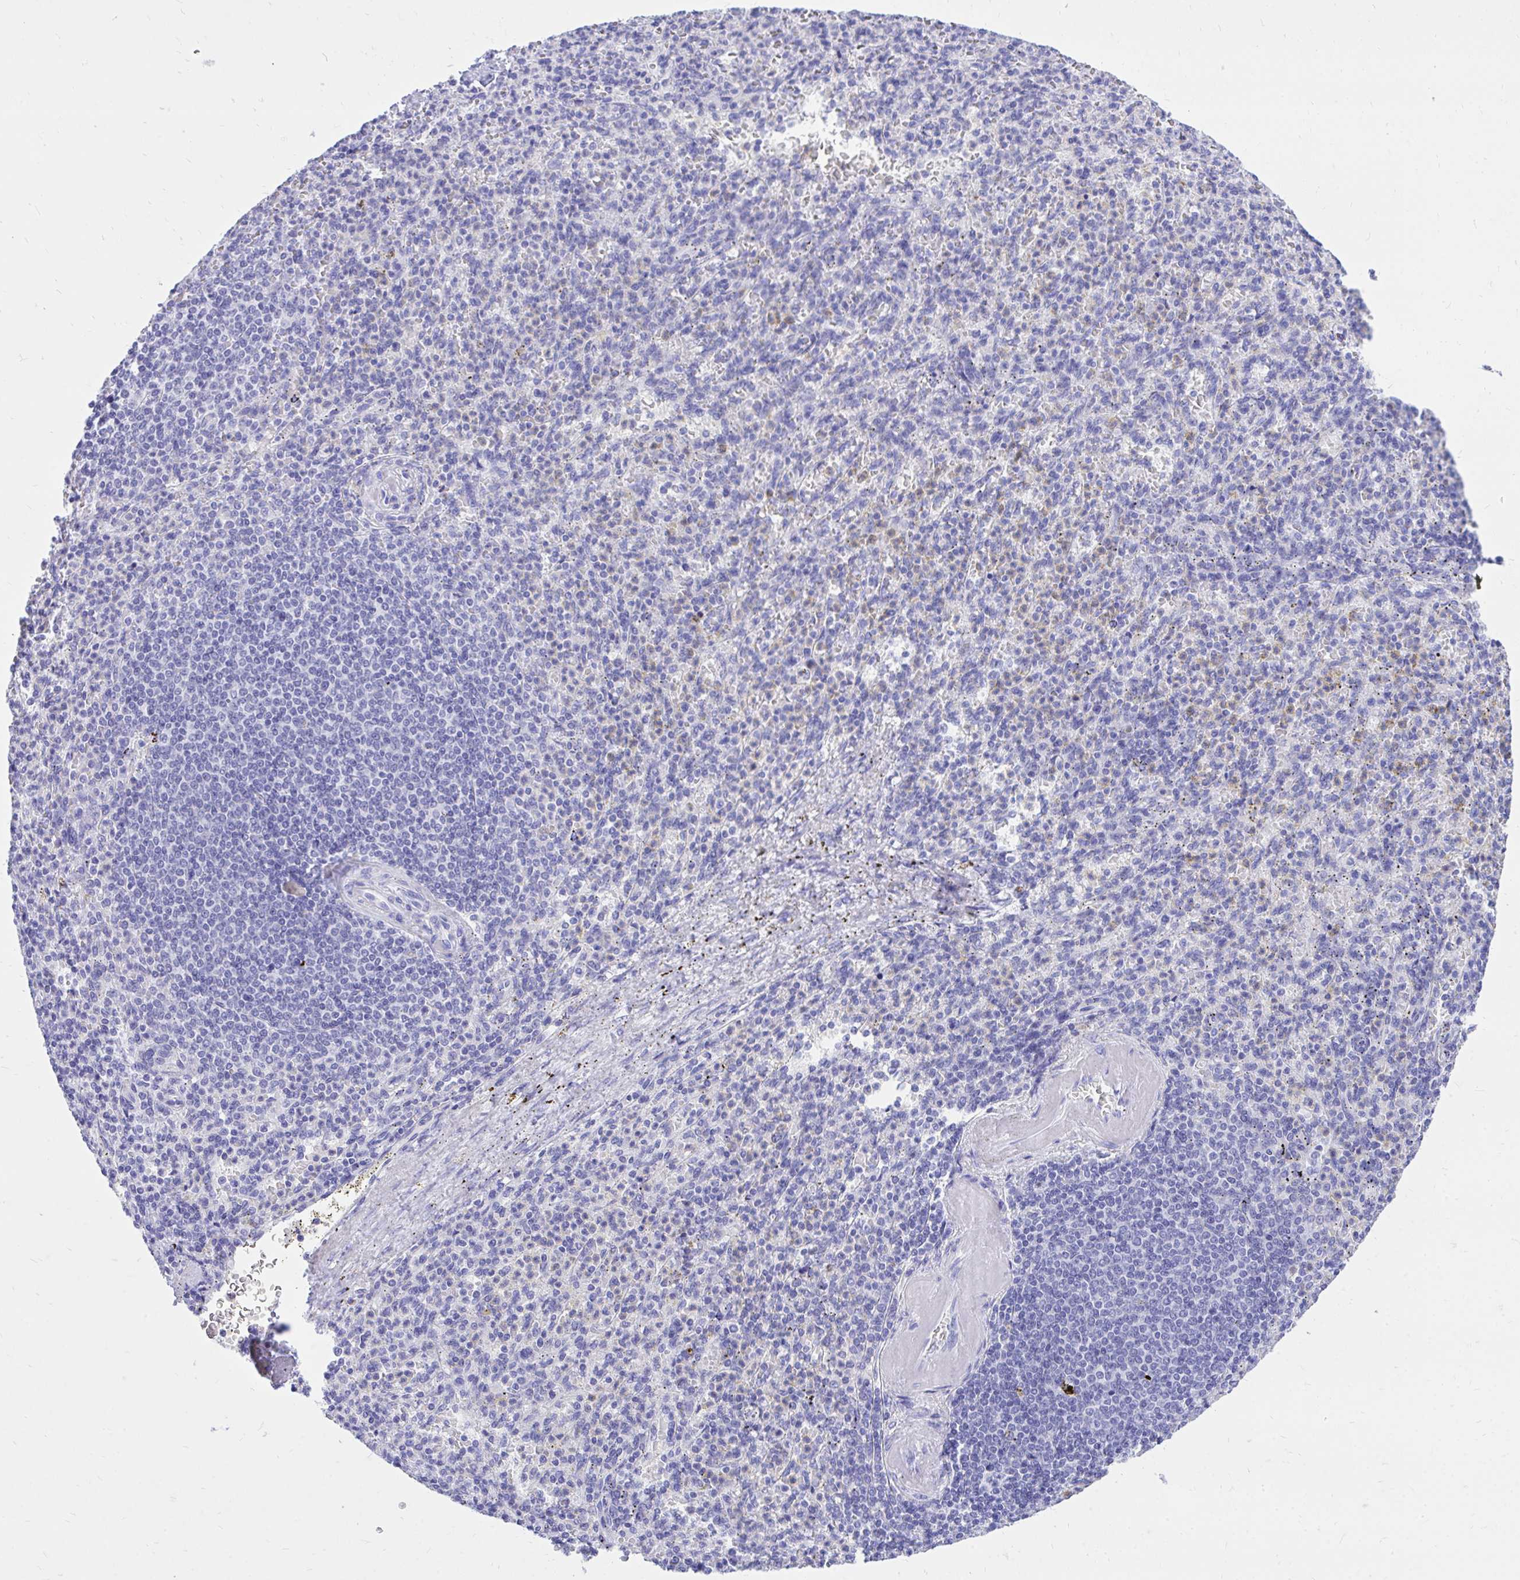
{"staining": {"intensity": "negative", "quantity": "none", "location": "none"}, "tissue": "spleen", "cell_type": "Cells in red pulp", "image_type": "normal", "snomed": [{"axis": "morphology", "description": "Normal tissue, NOS"}, {"axis": "topography", "description": "Spleen"}], "caption": "Photomicrograph shows no protein staining in cells in red pulp of unremarkable spleen.", "gene": "MON1A", "patient": {"sex": "female", "age": 74}}